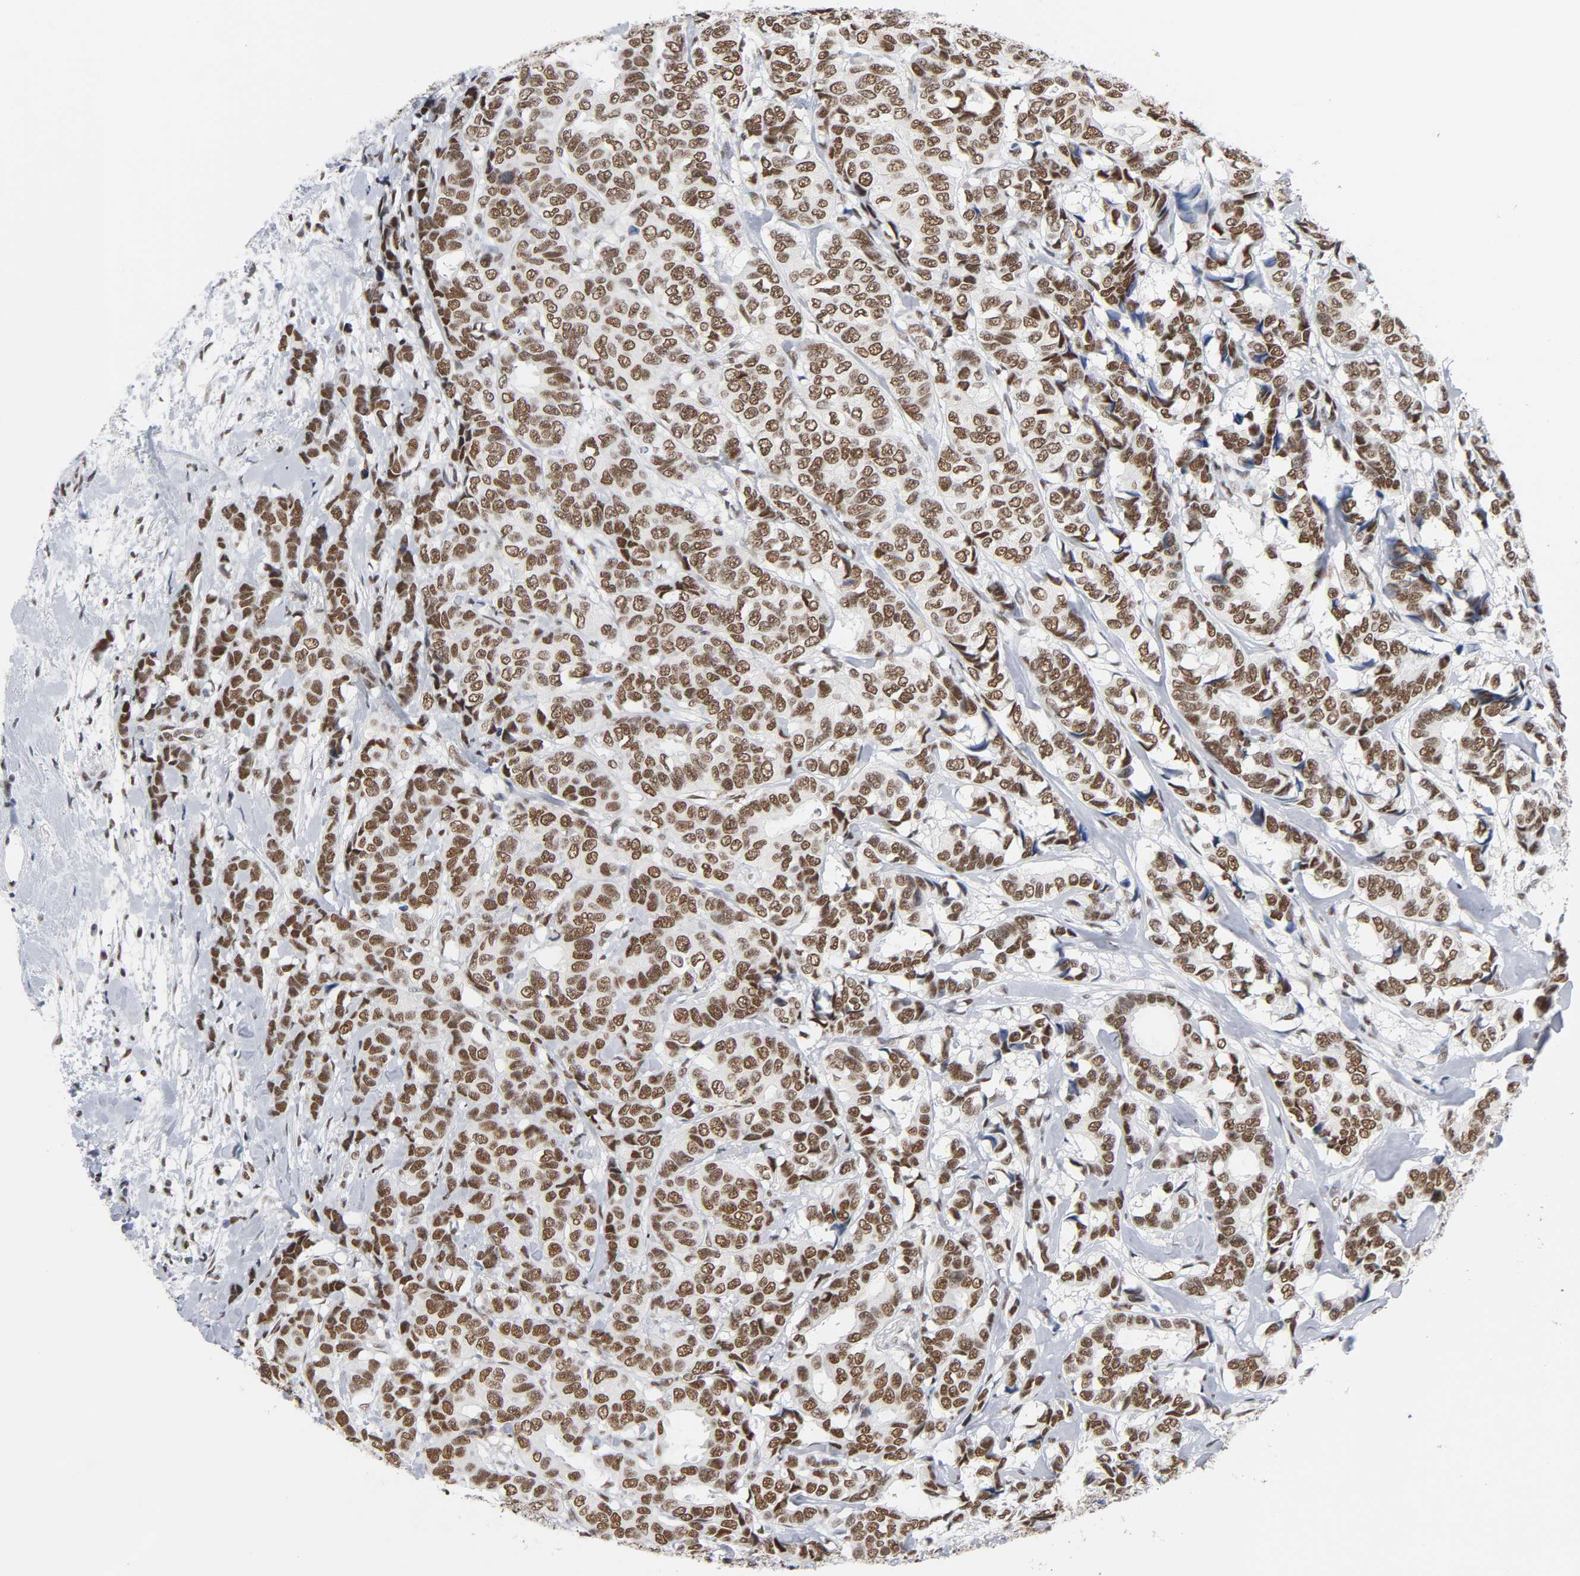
{"staining": {"intensity": "moderate", "quantity": ">75%", "location": "nuclear"}, "tissue": "breast cancer", "cell_type": "Tumor cells", "image_type": "cancer", "snomed": [{"axis": "morphology", "description": "Duct carcinoma"}, {"axis": "topography", "description": "Breast"}], "caption": "Approximately >75% of tumor cells in breast cancer exhibit moderate nuclear protein positivity as visualized by brown immunohistochemical staining.", "gene": "CSTF2", "patient": {"sex": "female", "age": 87}}